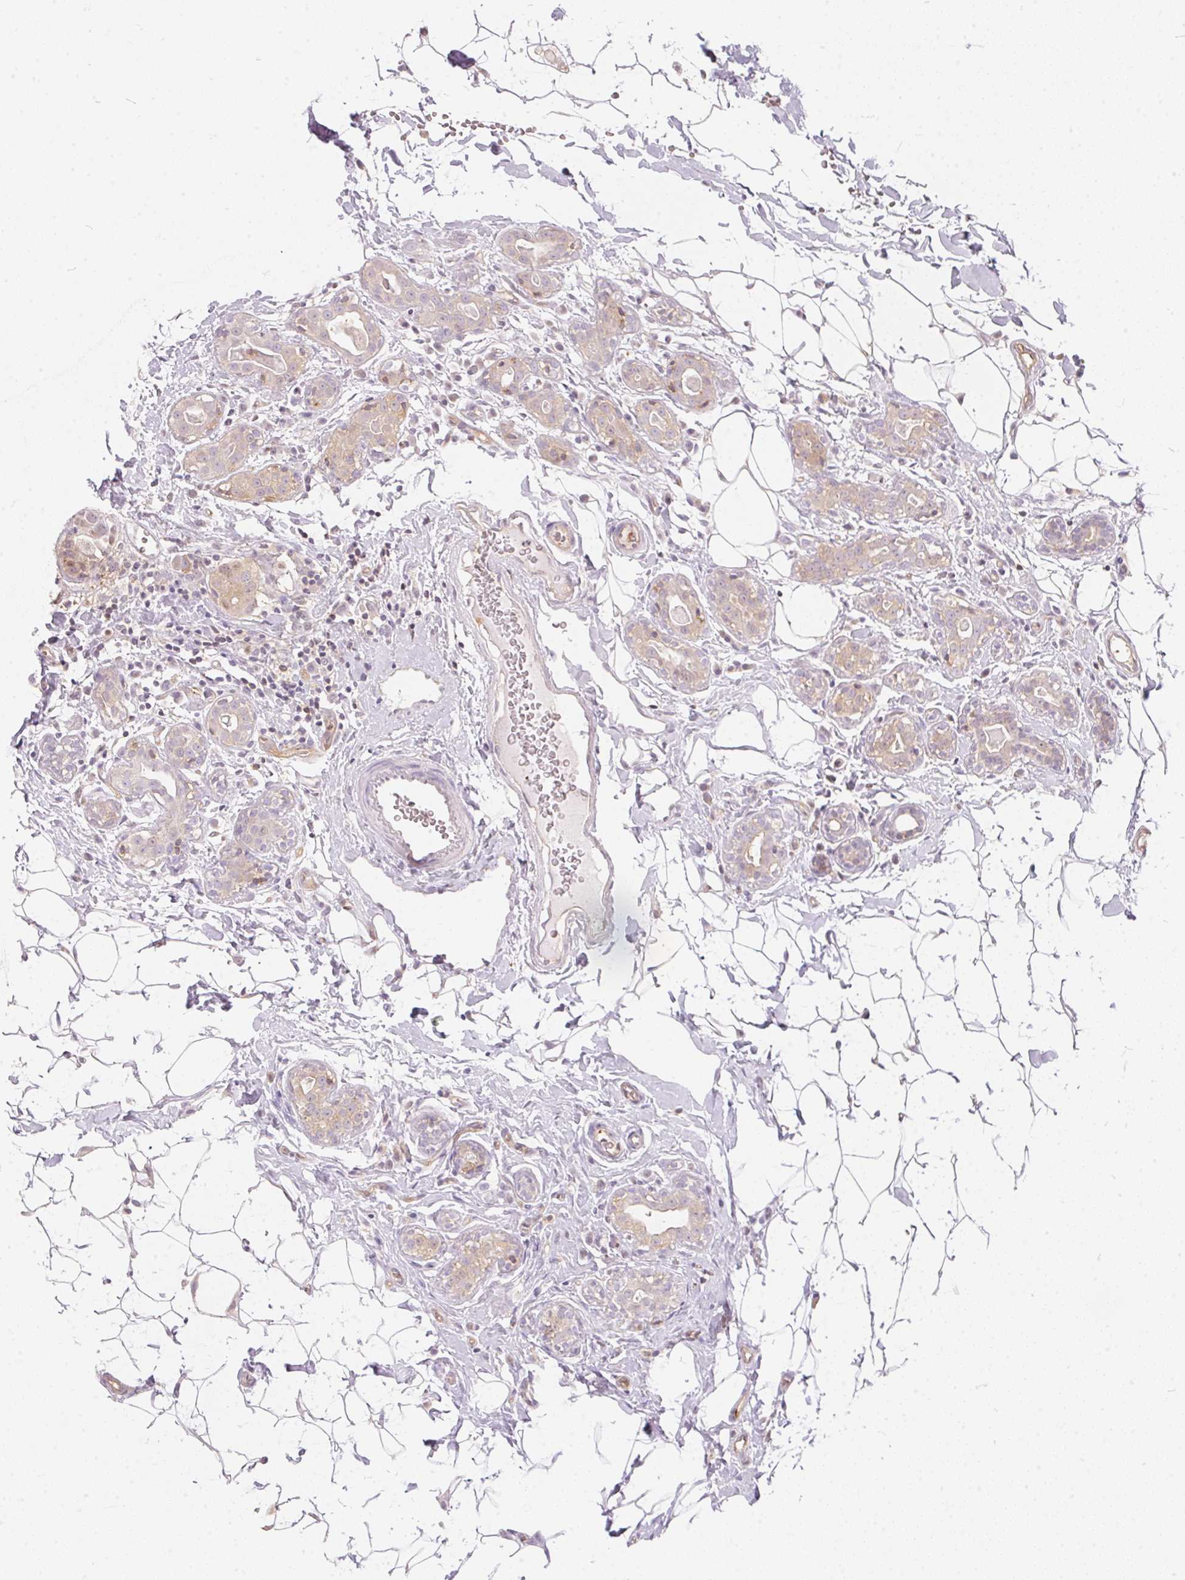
{"staining": {"intensity": "weak", "quantity": "<25%", "location": "cytoplasmic/membranous"}, "tissue": "breast cancer", "cell_type": "Tumor cells", "image_type": "cancer", "snomed": [{"axis": "morphology", "description": "Duct carcinoma"}, {"axis": "topography", "description": "Breast"}], "caption": "The histopathology image reveals no significant expression in tumor cells of breast cancer (intraductal carcinoma).", "gene": "BLMH", "patient": {"sex": "female", "age": 43}}